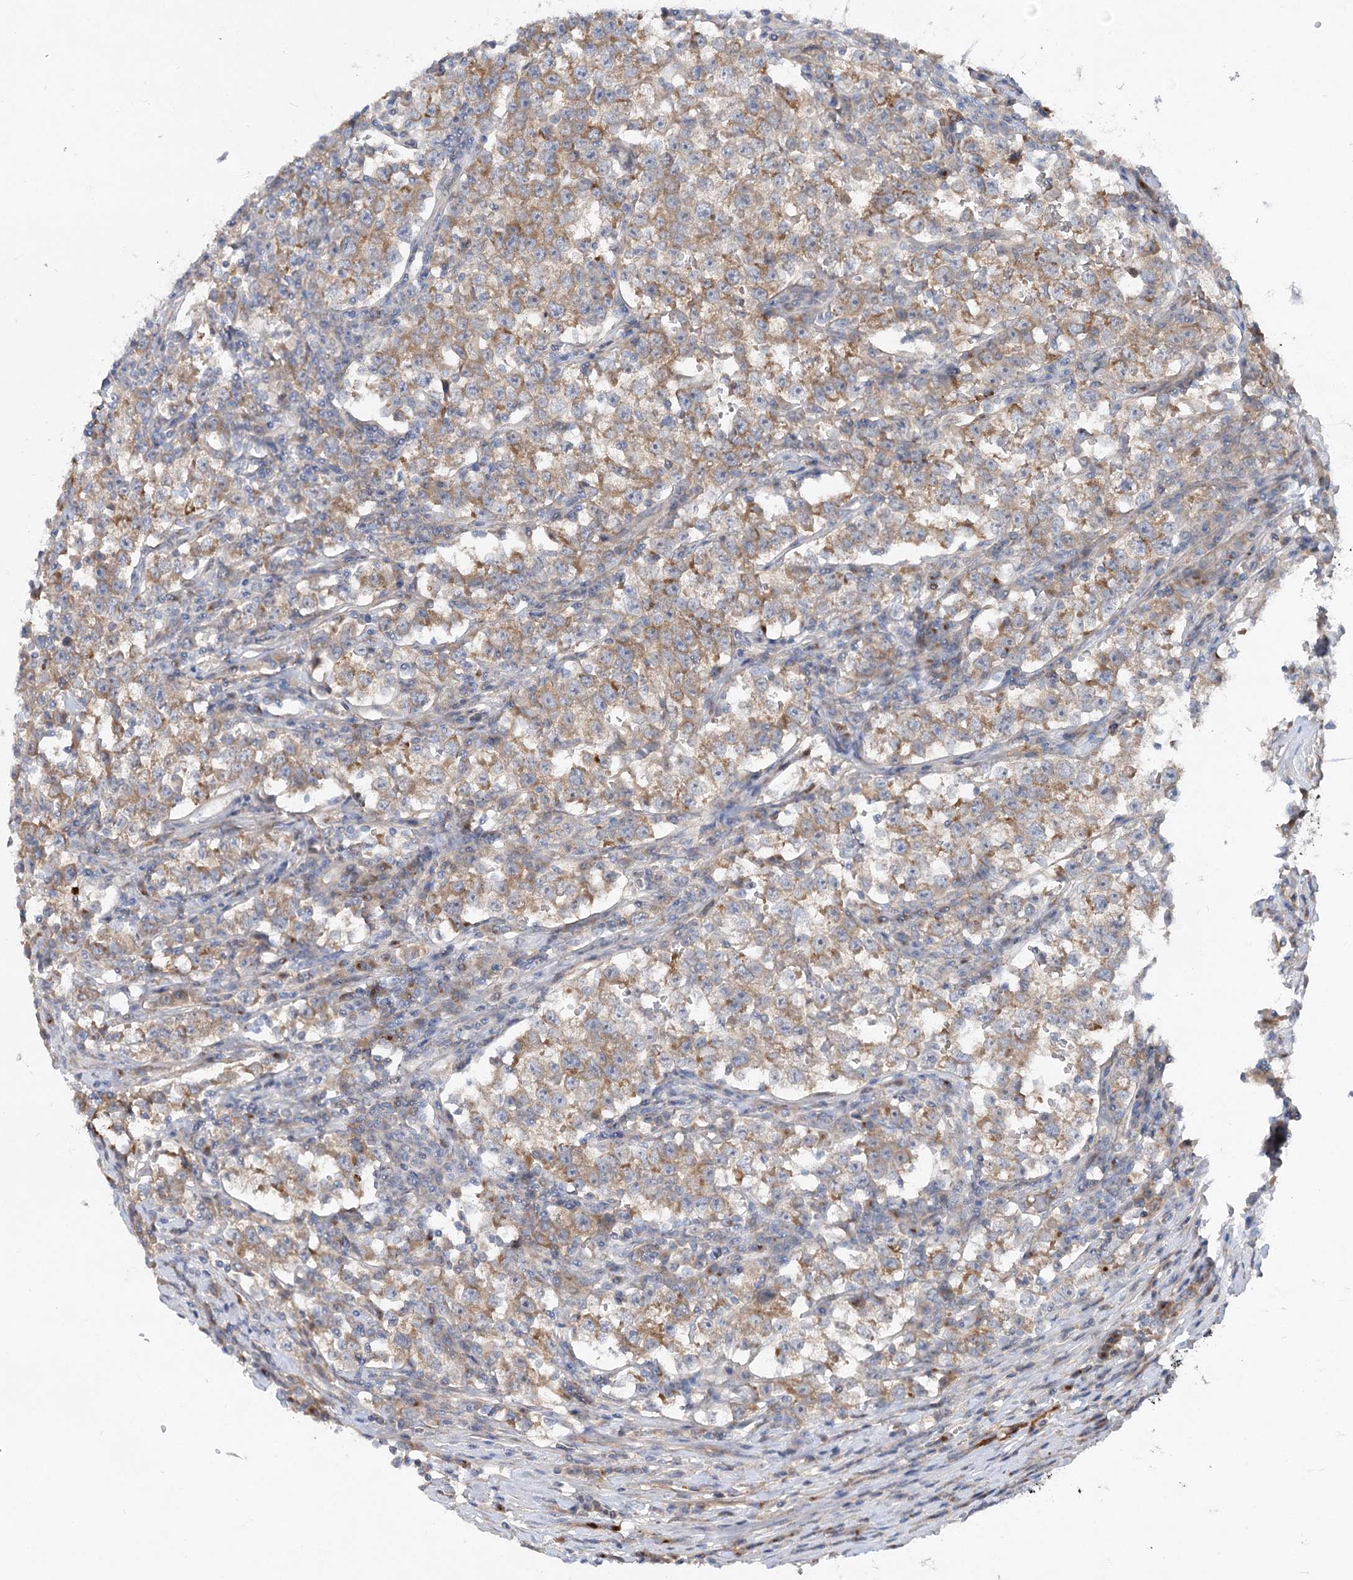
{"staining": {"intensity": "moderate", "quantity": ">75%", "location": "cytoplasmic/membranous"}, "tissue": "testis cancer", "cell_type": "Tumor cells", "image_type": "cancer", "snomed": [{"axis": "morphology", "description": "Normal tissue, NOS"}, {"axis": "morphology", "description": "Seminoma, NOS"}, {"axis": "topography", "description": "Testis"}], "caption": "Immunohistochemical staining of testis seminoma exhibits medium levels of moderate cytoplasmic/membranous protein positivity in approximately >75% of tumor cells. (DAB IHC with brightfield microscopy, high magnification).", "gene": "FGF19", "patient": {"sex": "male", "age": 43}}